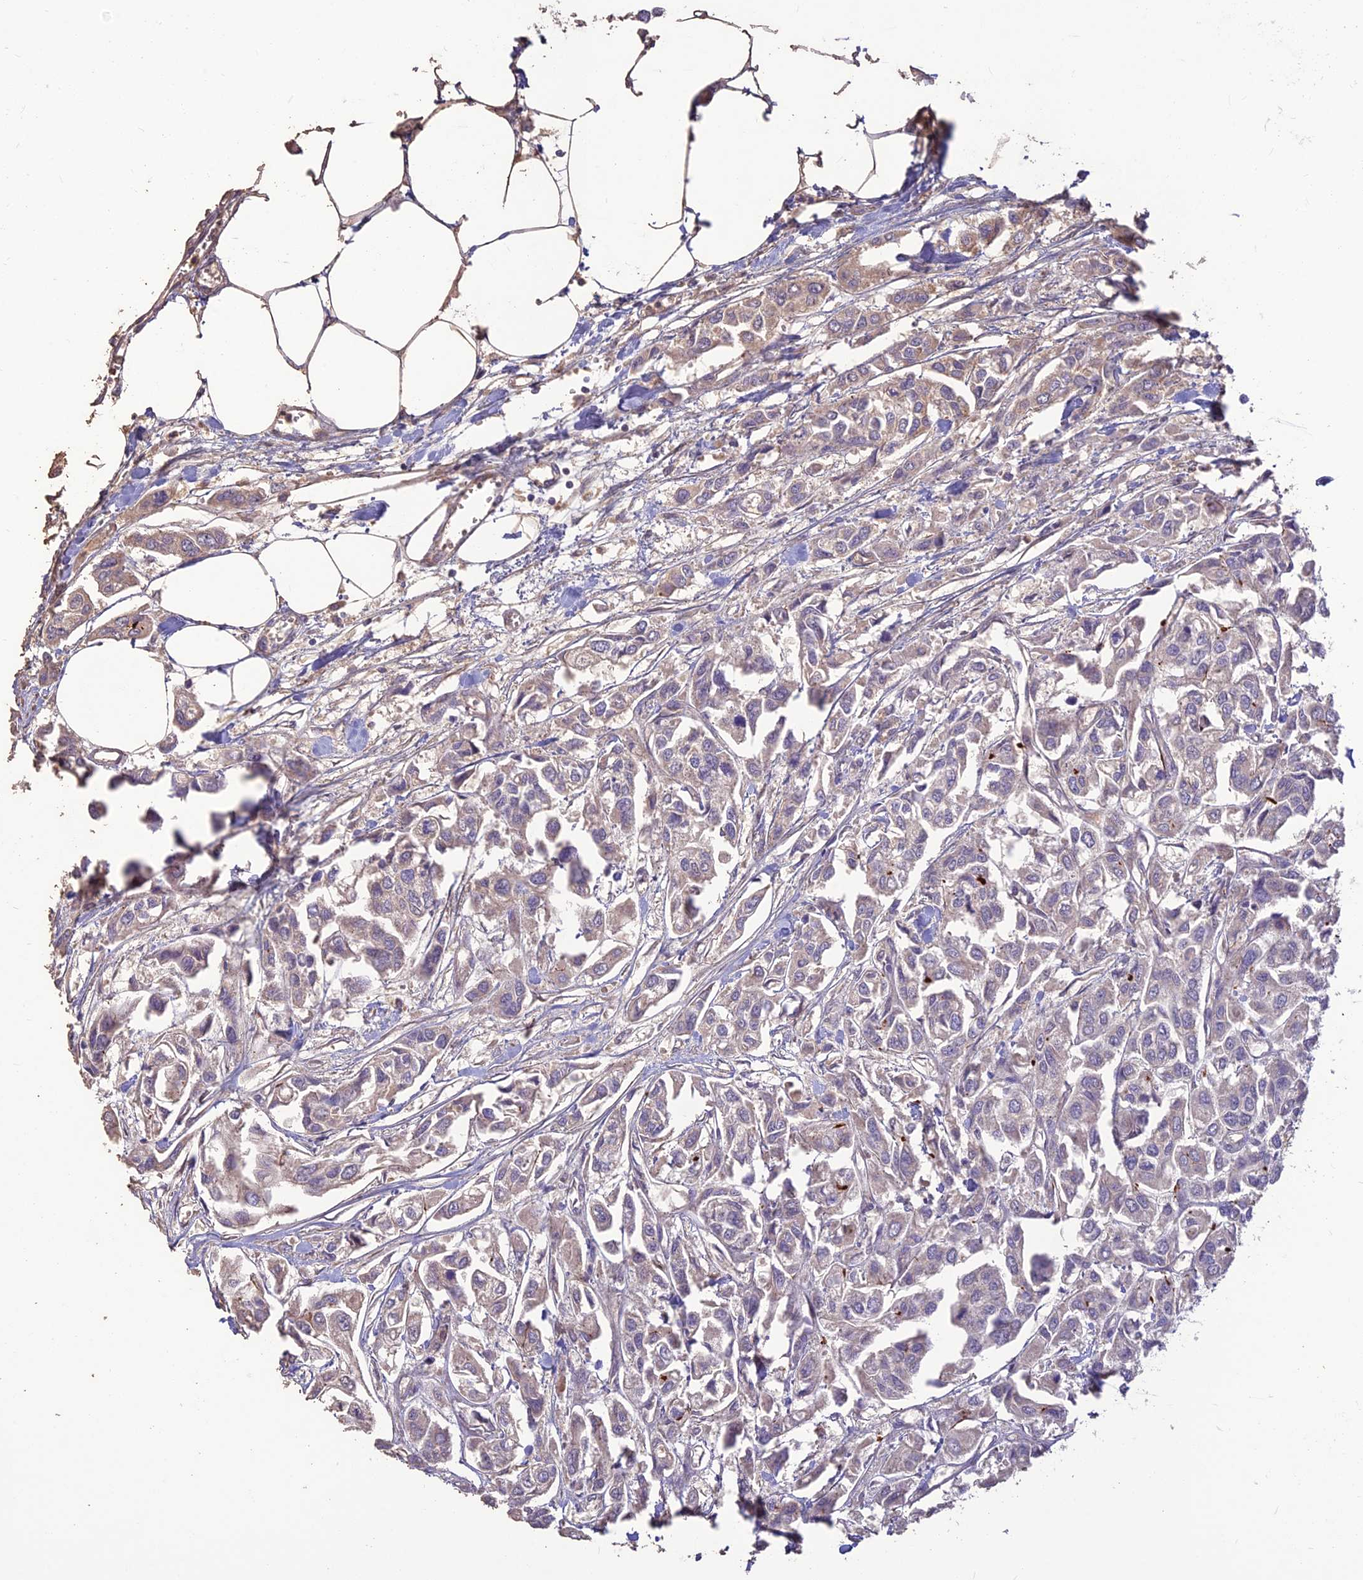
{"staining": {"intensity": "negative", "quantity": "none", "location": "none"}, "tissue": "urothelial cancer", "cell_type": "Tumor cells", "image_type": "cancer", "snomed": [{"axis": "morphology", "description": "Urothelial carcinoma, High grade"}, {"axis": "topography", "description": "Urinary bladder"}], "caption": "The immunohistochemistry (IHC) photomicrograph has no significant positivity in tumor cells of urothelial cancer tissue.", "gene": "ST8SIA5", "patient": {"sex": "male", "age": 67}}